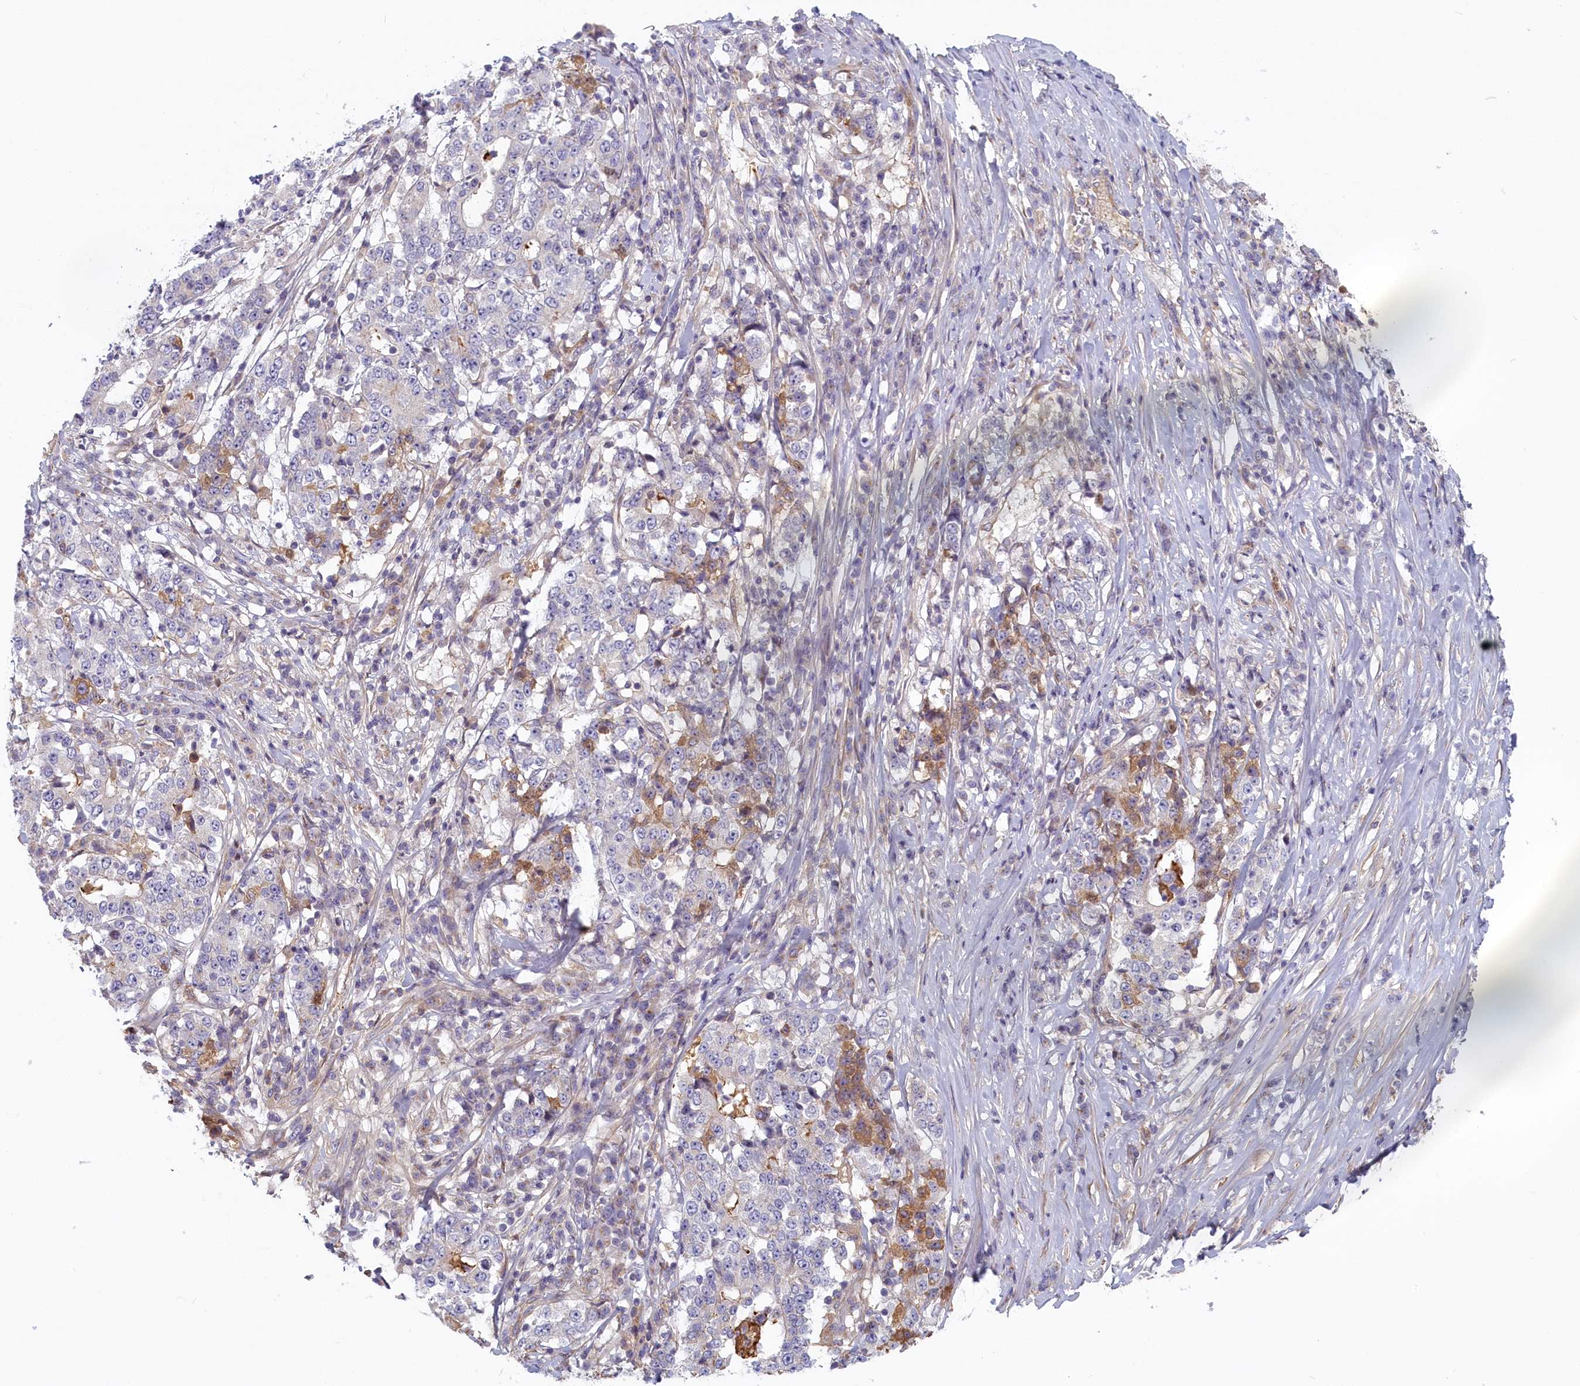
{"staining": {"intensity": "negative", "quantity": "none", "location": "none"}, "tissue": "stomach cancer", "cell_type": "Tumor cells", "image_type": "cancer", "snomed": [{"axis": "morphology", "description": "Adenocarcinoma, NOS"}, {"axis": "topography", "description": "Stomach"}], "caption": "Immunohistochemistry of stomach adenocarcinoma exhibits no expression in tumor cells.", "gene": "STX16", "patient": {"sex": "male", "age": 59}}